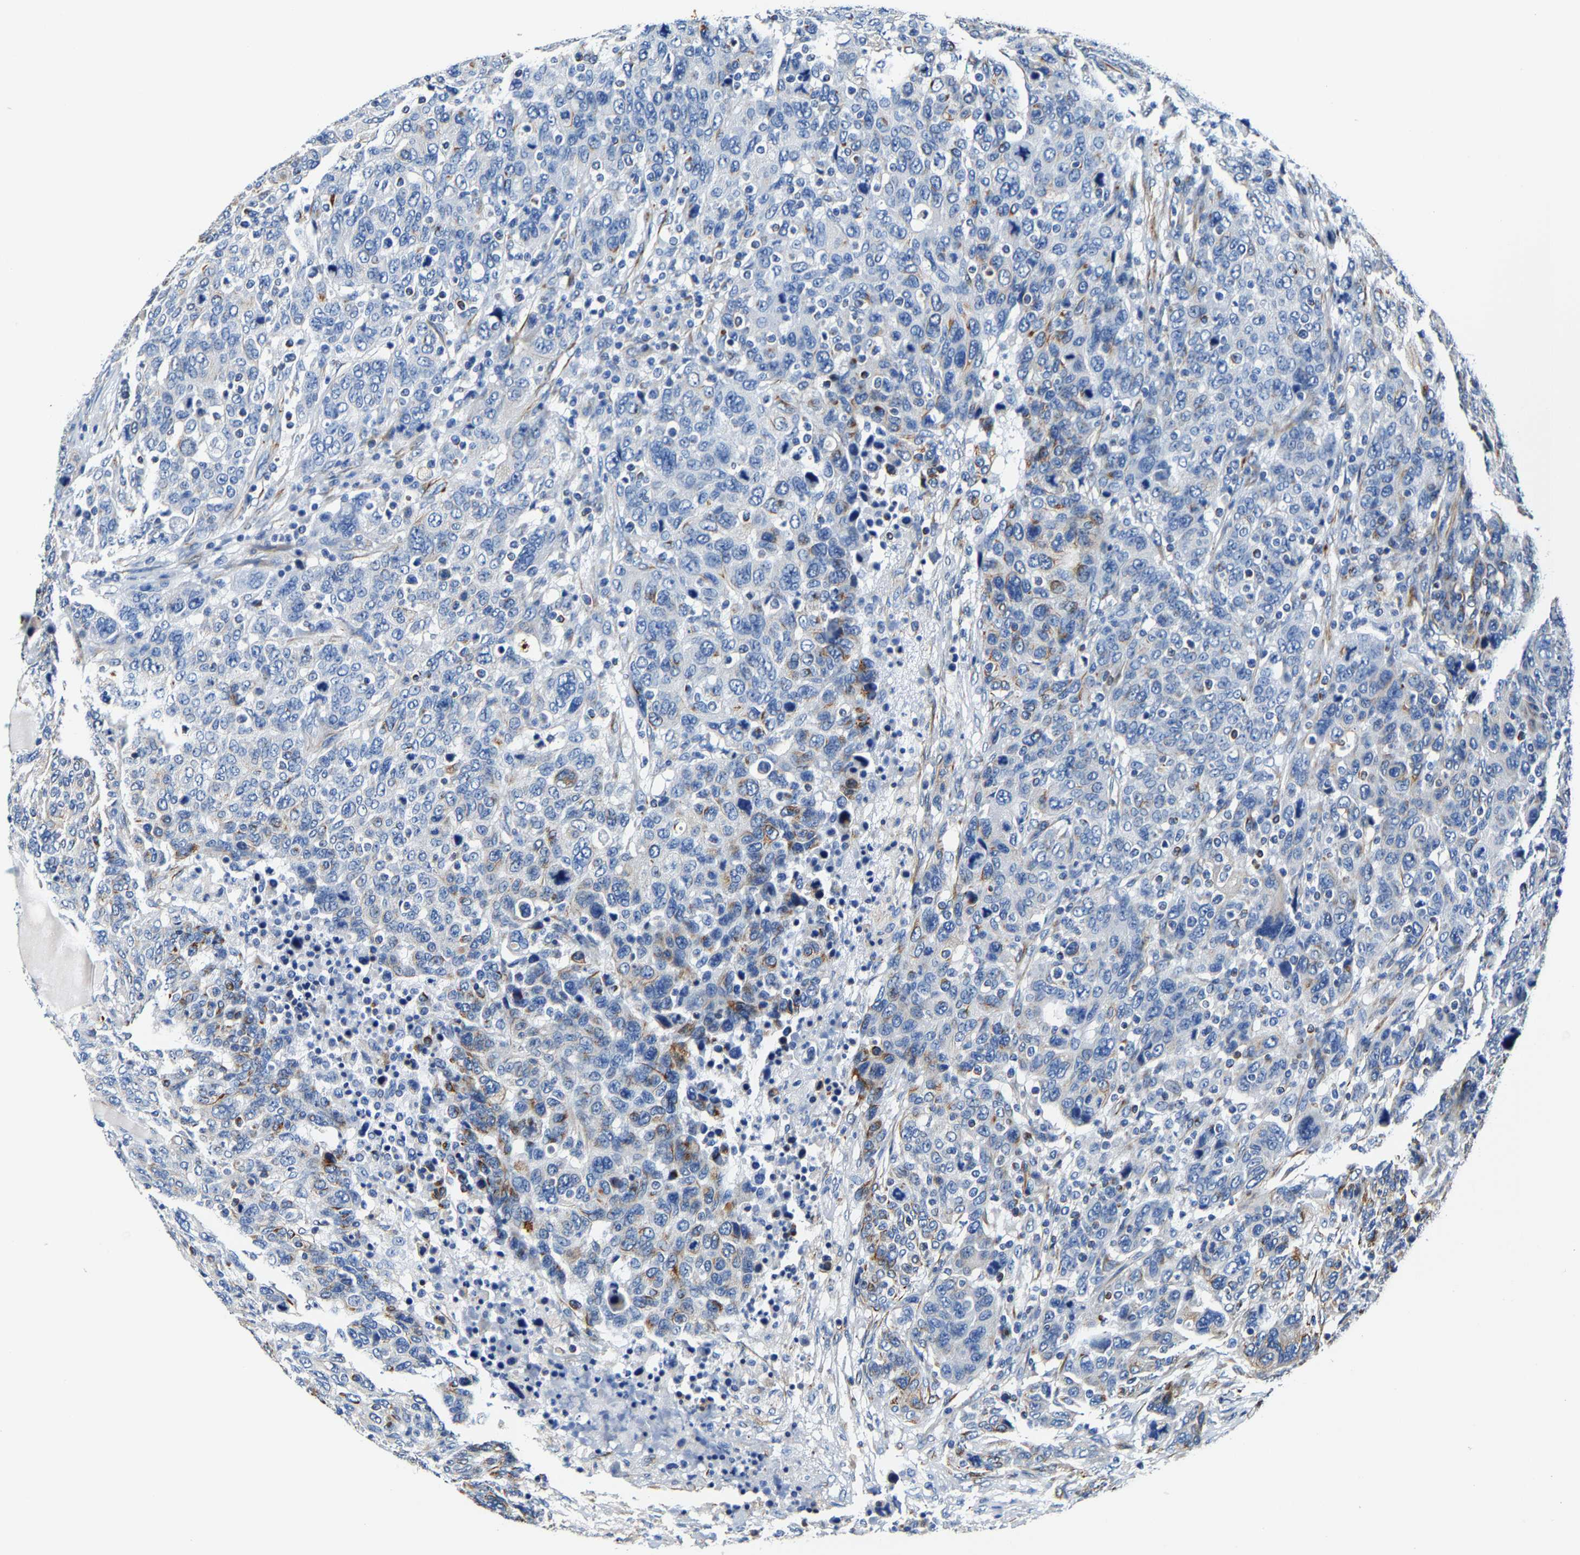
{"staining": {"intensity": "moderate", "quantity": "<25%", "location": "cytoplasmic/membranous"}, "tissue": "breast cancer", "cell_type": "Tumor cells", "image_type": "cancer", "snomed": [{"axis": "morphology", "description": "Duct carcinoma"}, {"axis": "topography", "description": "Breast"}], "caption": "Breast cancer stained with a brown dye demonstrates moderate cytoplasmic/membranous positive staining in approximately <25% of tumor cells.", "gene": "MMEL1", "patient": {"sex": "female", "age": 37}}